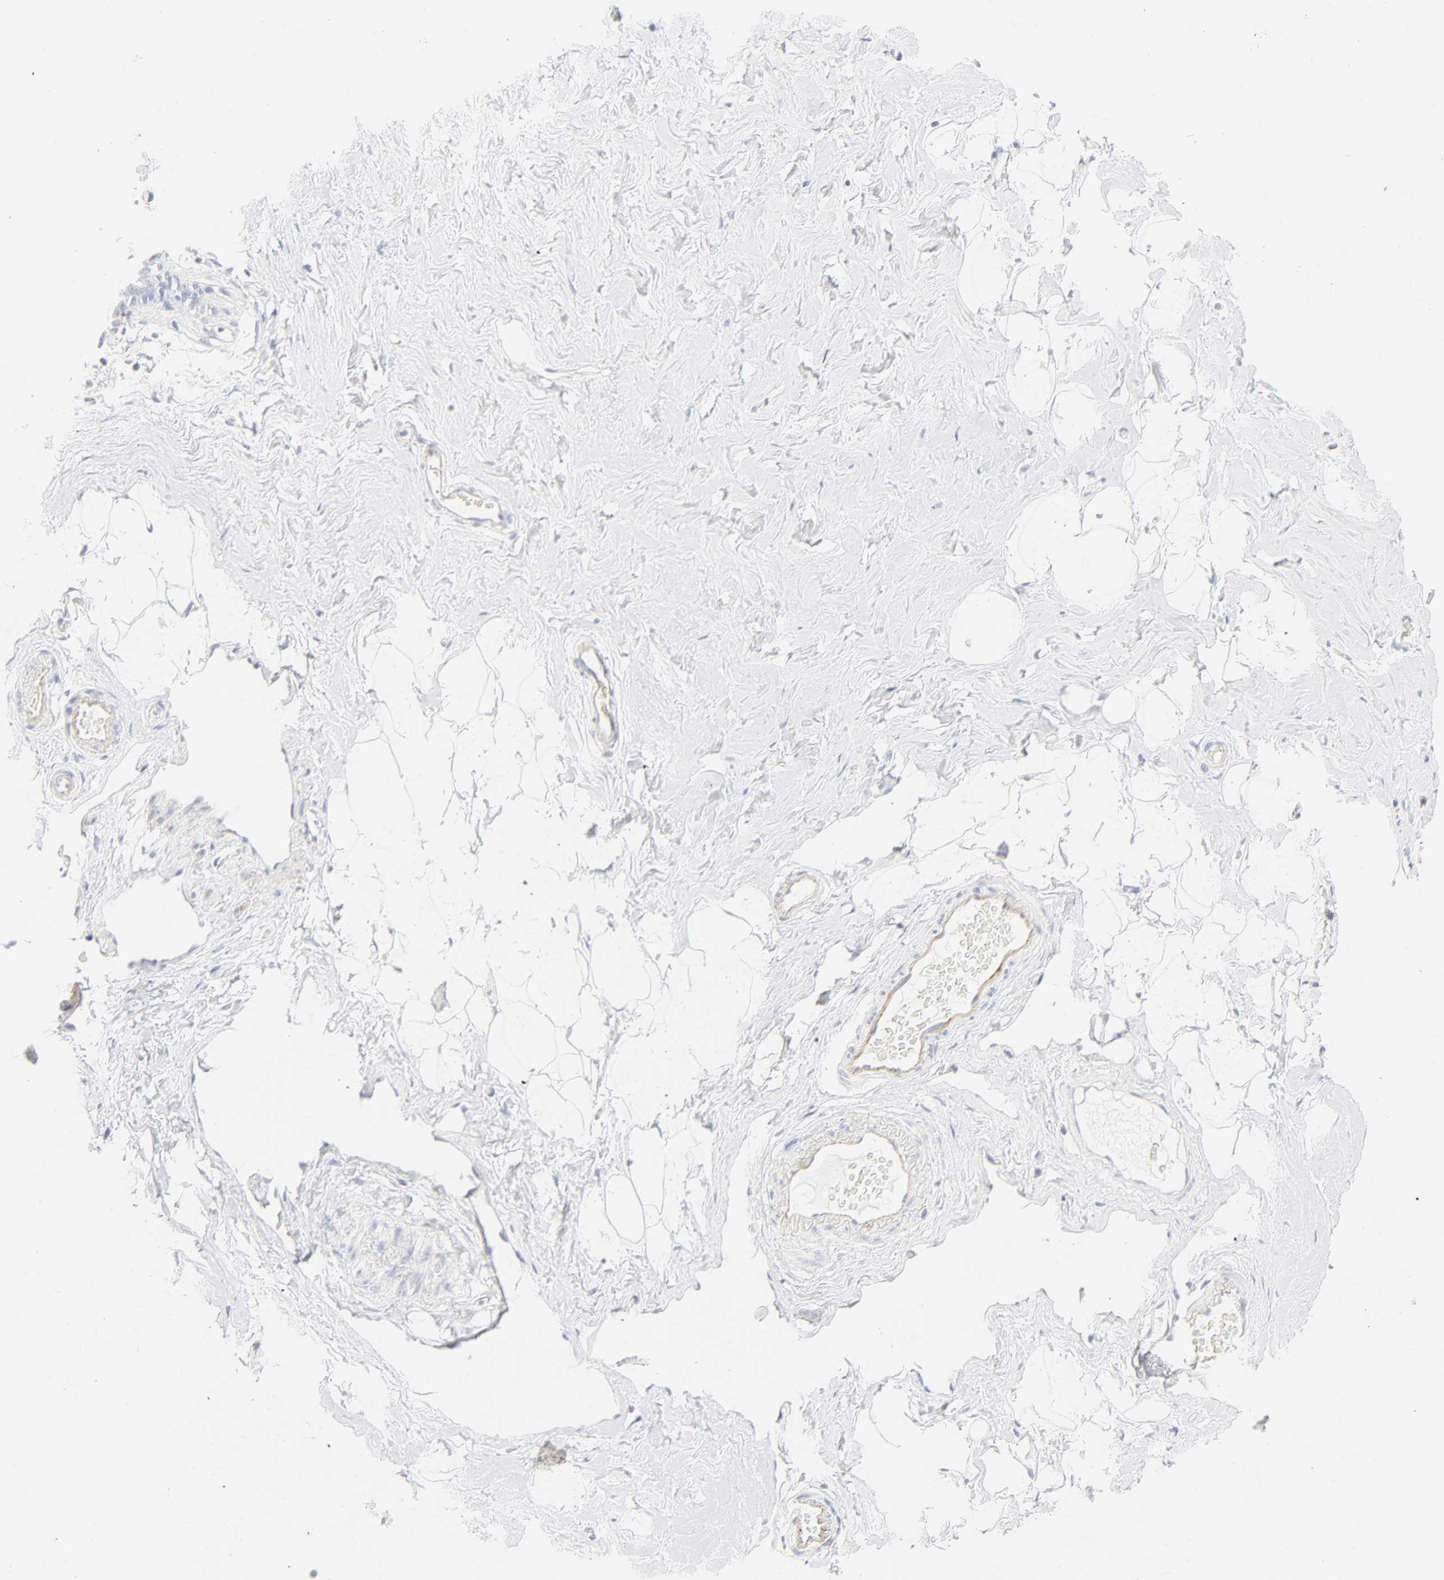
{"staining": {"intensity": "negative", "quantity": "none", "location": "none"}, "tissue": "breast", "cell_type": "Adipocytes", "image_type": "normal", "snomed": [{"axis": "morphology", "description": "Normal tissue, NOS"}, {"axis": "topography", "description": "Breast"}, {"axis": "topography", "description": "Soft tissue"}], "caption": "The histopathology image displays no staining of adipocytes in normal breast.", "gene": "ITGA5", "patient": {"sex": "female", "age": 75}}